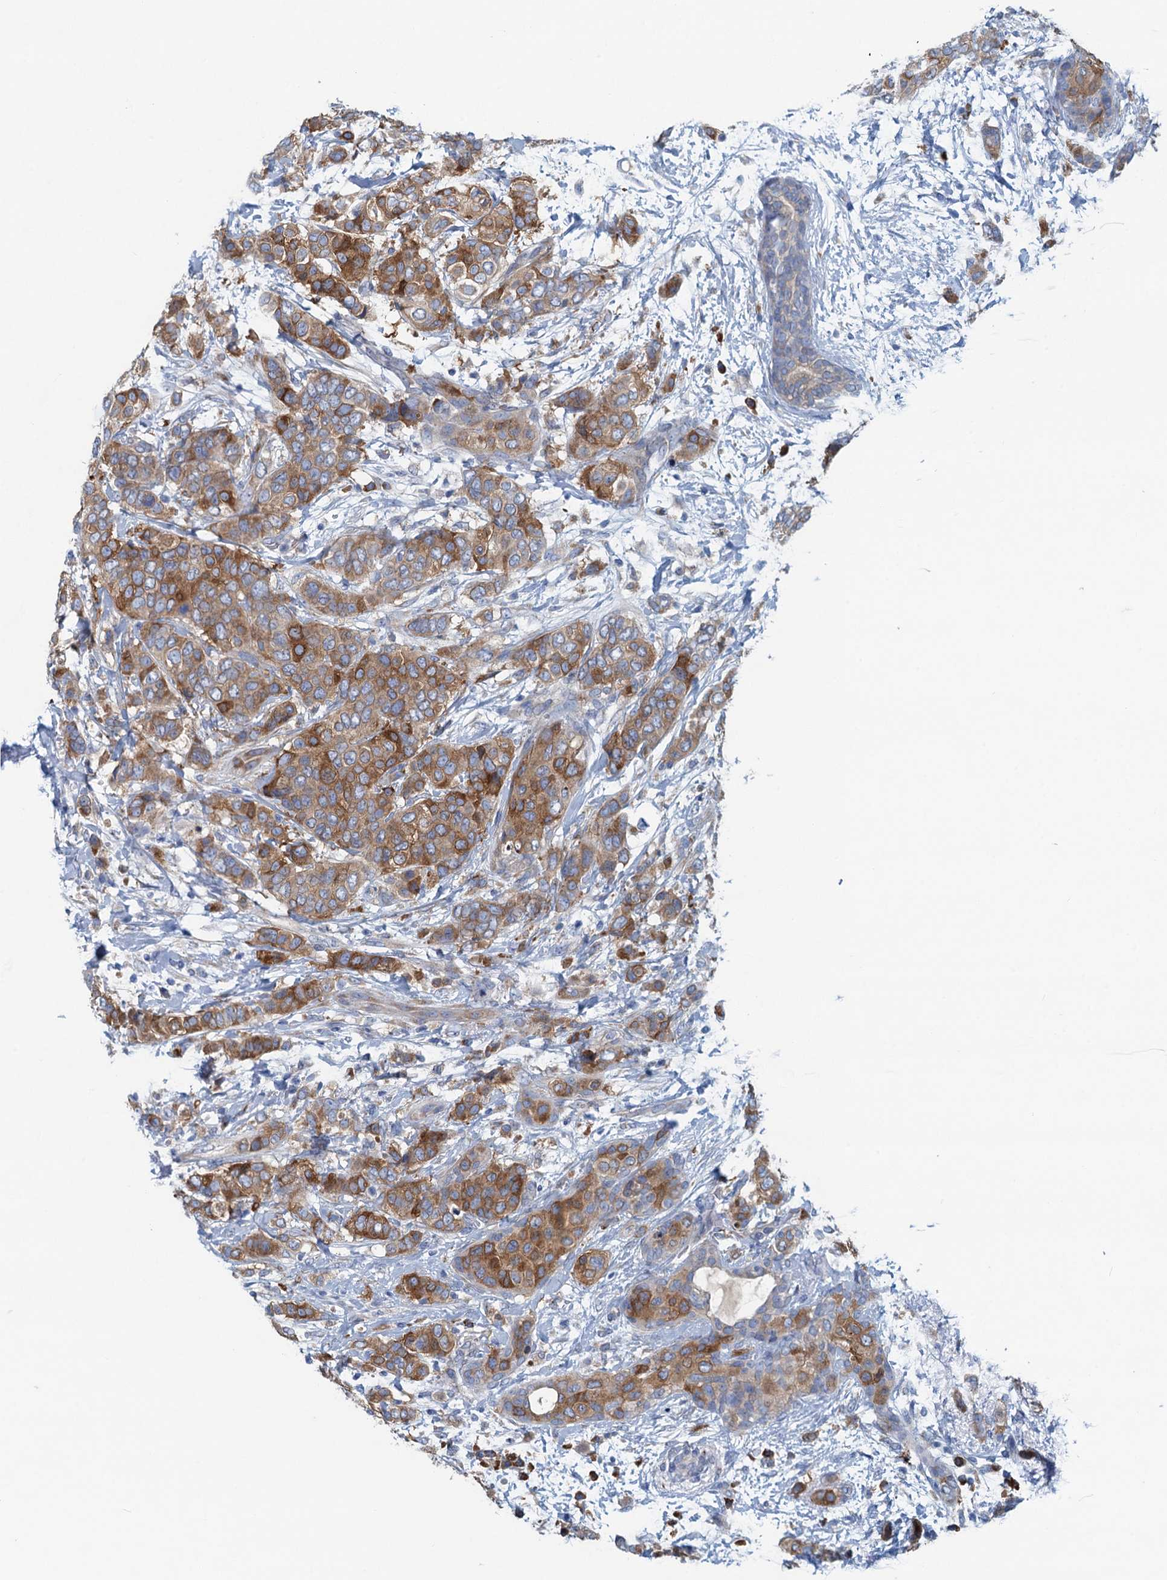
{"staining": {"intensity": "moderate", "quantity": ">75%", "location": "cytoplasmic/membranous"}, "tissue": "breast cancer", "cell_type": "Tumor cells", "image_type": "cancer", "snomed": [{"axis": "morphology", "description": "Lobular carcinoma"}, {"axis": "topography", "description": "Breast"}], "caption": "This is a micrograph of immunohistochemistry (IHC) staining of breast cancer, which shows moderate staining in the cytoplasmic/membranous of tumor cells.", "gene": "MYDGF", "patient": {"sex": "female", "age": 51}}